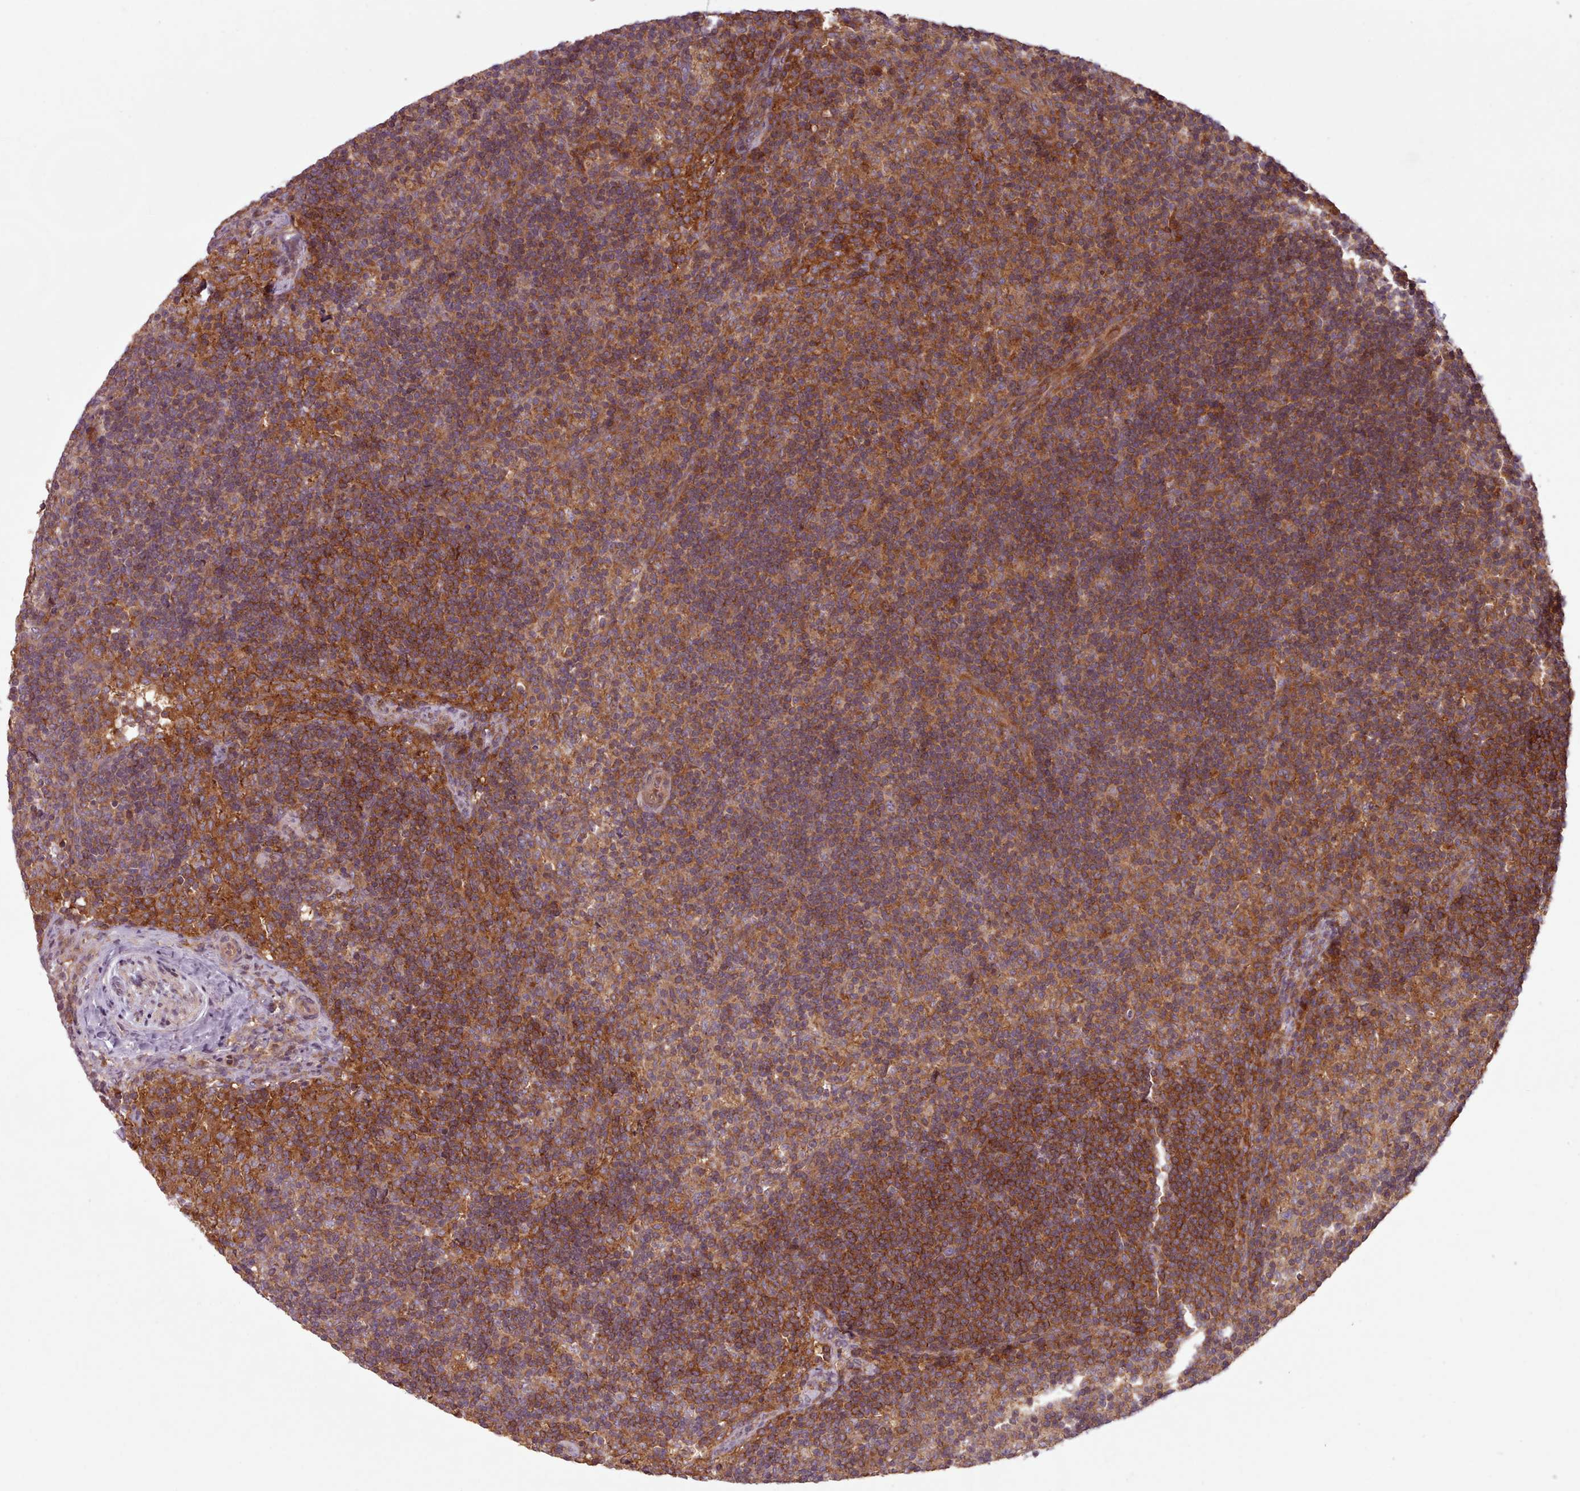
{"staining": {"intensity": "strong", "quantity": ">75%", "location": "cytoplasmic/membranous"}, "tissue": "lymph node", "cell_type": "Non-germinal center cells", "image_type": "normal", "snomed": [{"axis": "morphology", "description": "Normal tissue, NOS"}, {"axis": "topography", "description": "Lymph node"}], "caption": "Strong cytoplasmic/membranous staining is appreciated in about >75% of non-germinal center cells in unremarkable lymph node. The staining is performed using DAB (3,3'-diaminobenzidine) brown chromogen to label protein expression. The nuclei are counter-stained blue using hematoxylin.", "gene": "WASHC2A", "patient": {"sex": "female", "age": 30}}